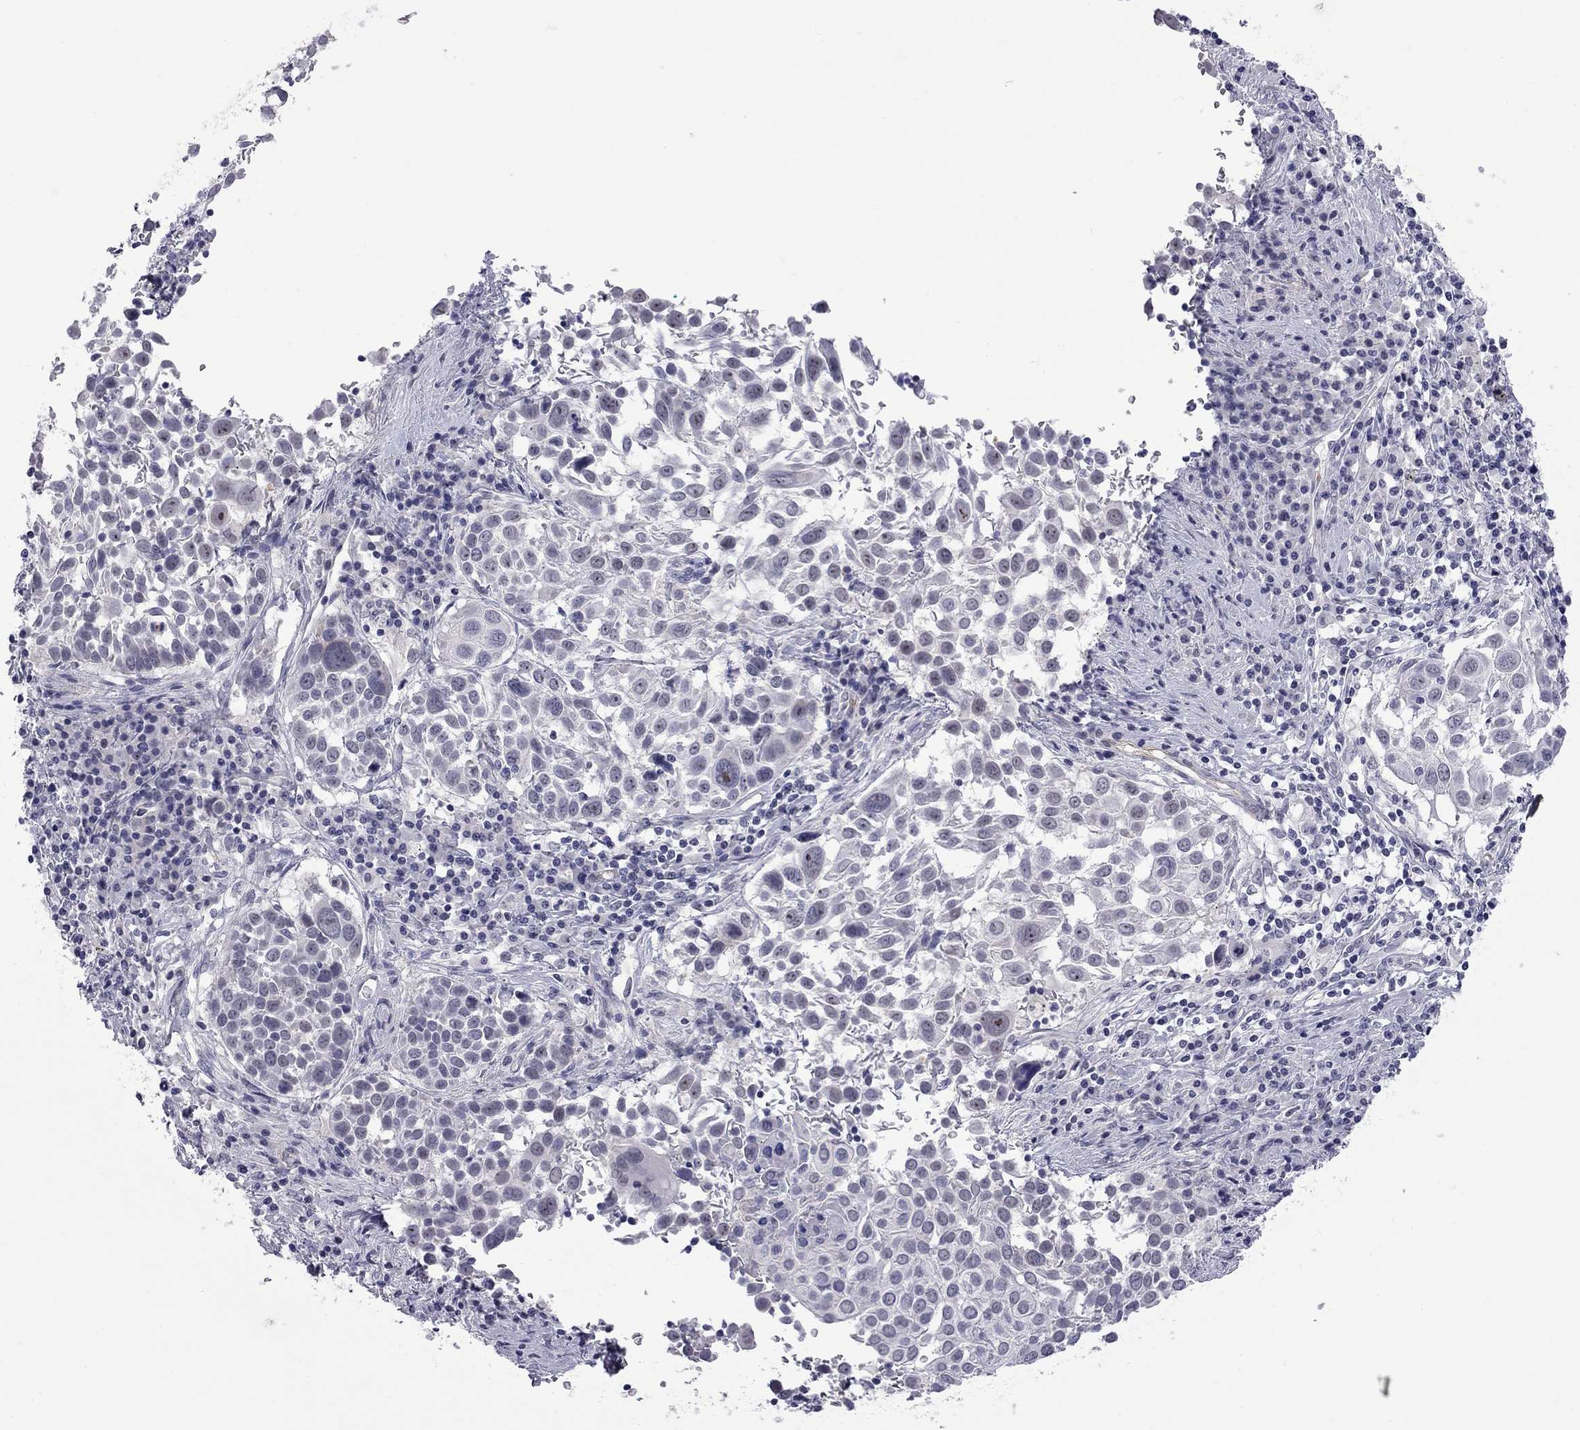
{"staining": {"intensity": "negative", "quantity": "none", "location": "none"}, "tissue": "lung cancer", "cell_type": "Tumor cells", "image_type": "cancer", "snomed": [{"axis": "morphology", "description": "Squamous cell carcinoma, NOS"}, {"axis": "topography", "description": "Lung"}], "caption": "An IHC histopathology image of squamous cell carcinoma (lung) is shown. There is no staining in tumor cells of squamous cell carcinoma (lung).", "gene": "GSG1L", "patient": {"sex": "male", "age": 57}}